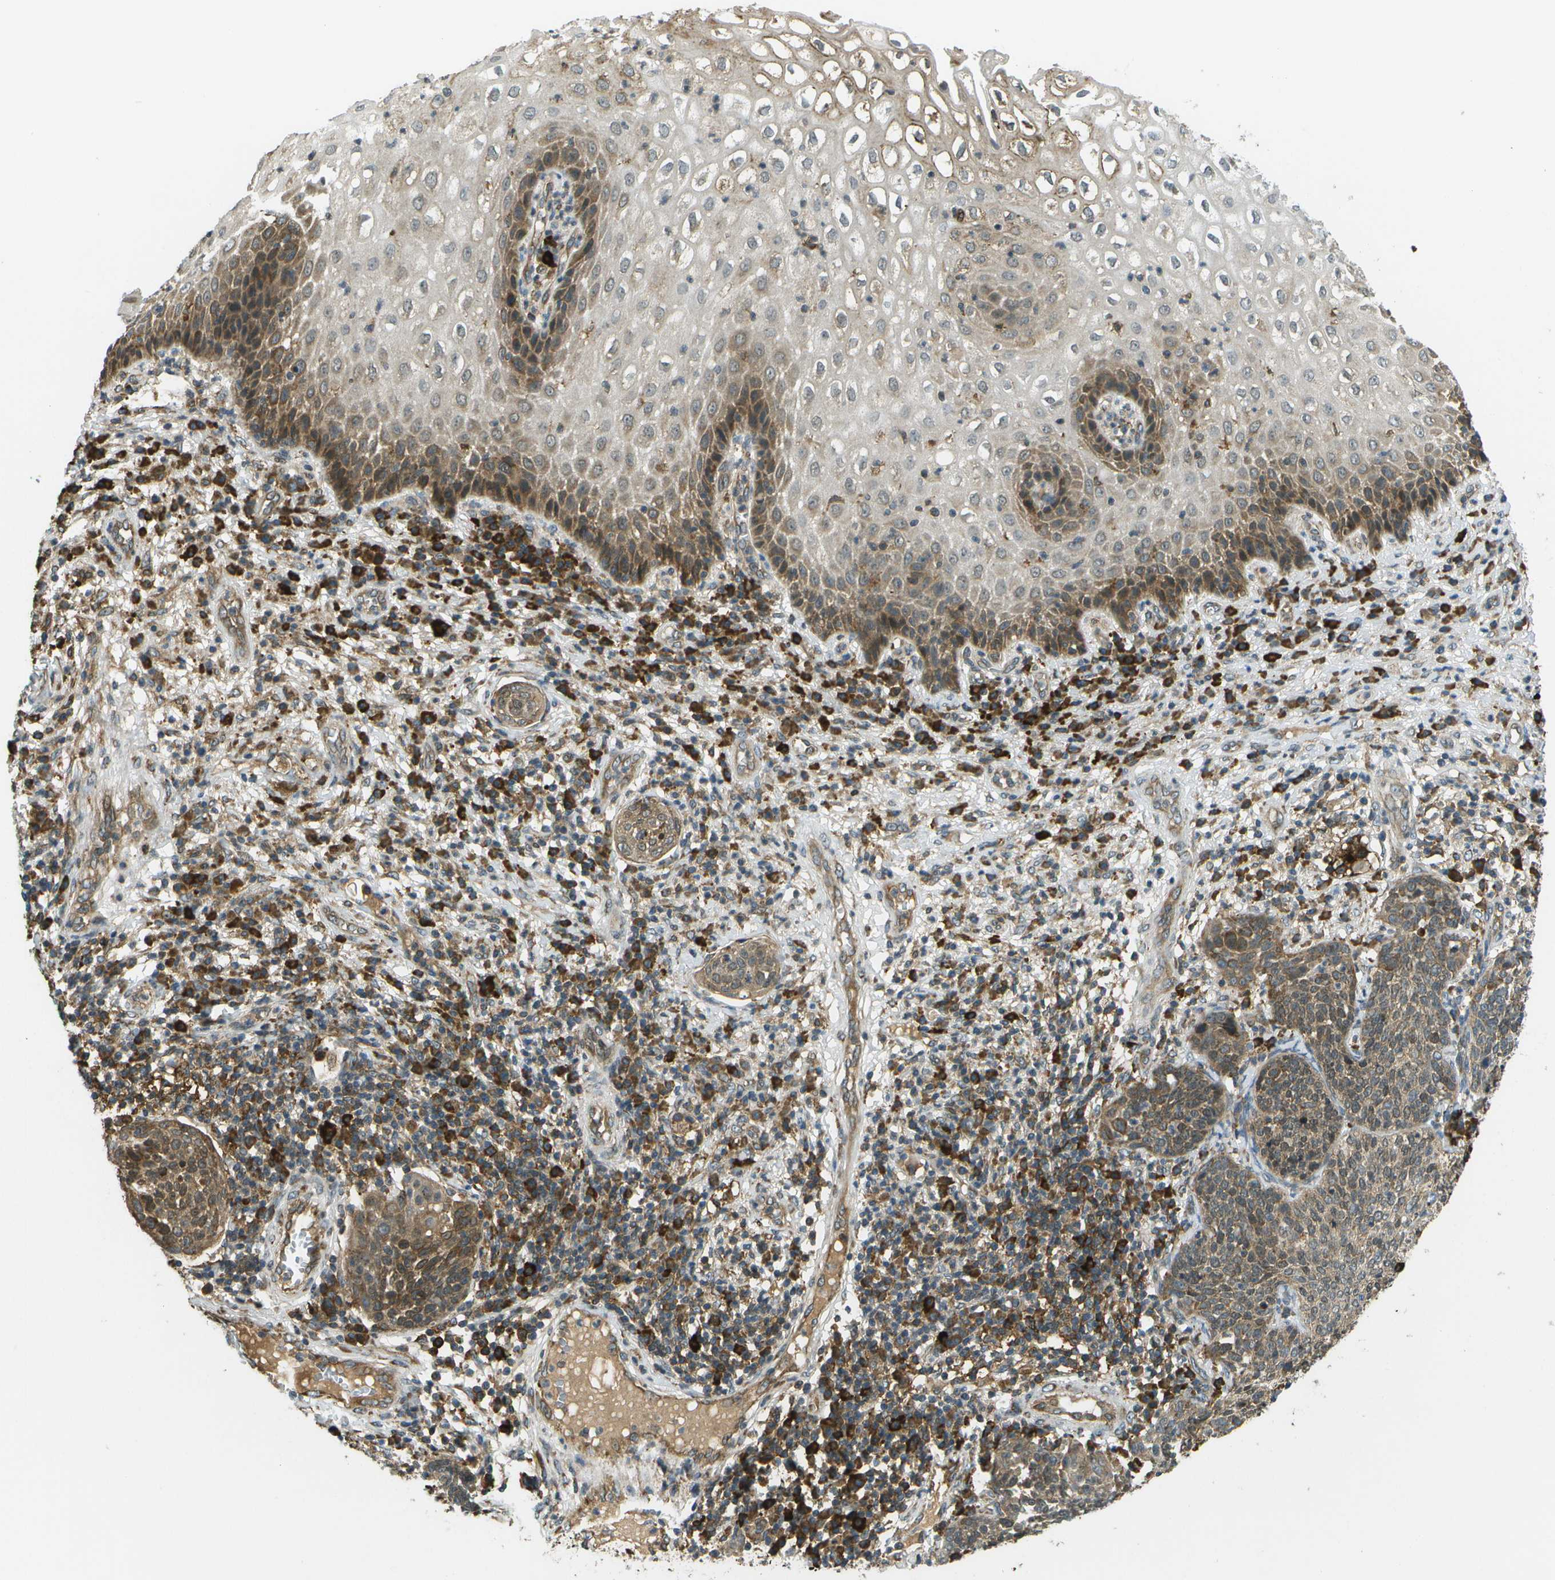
{"staining": {"intensity": "moderate", "quantity": ">75%", "location": "cytoplasmic/membranous"}, "tissue": "cervical cancer", "cell_type": "Tumor cells", "image_type": "cancer", "snomed": [{"axis": "morphology", "description": "Squamous cell carcinoma, NOS"}, {"axis": "topography", "description": "Cervix"}], "caption": "Squamous cell carcinoma (cervical) stained with immunohistochemistry demonstrates moderate cytoplasmic/membranous staining in approximately >75% of tumor cells.", "gene": "USP30", "patient": {"sex": "female", "age": 34}}